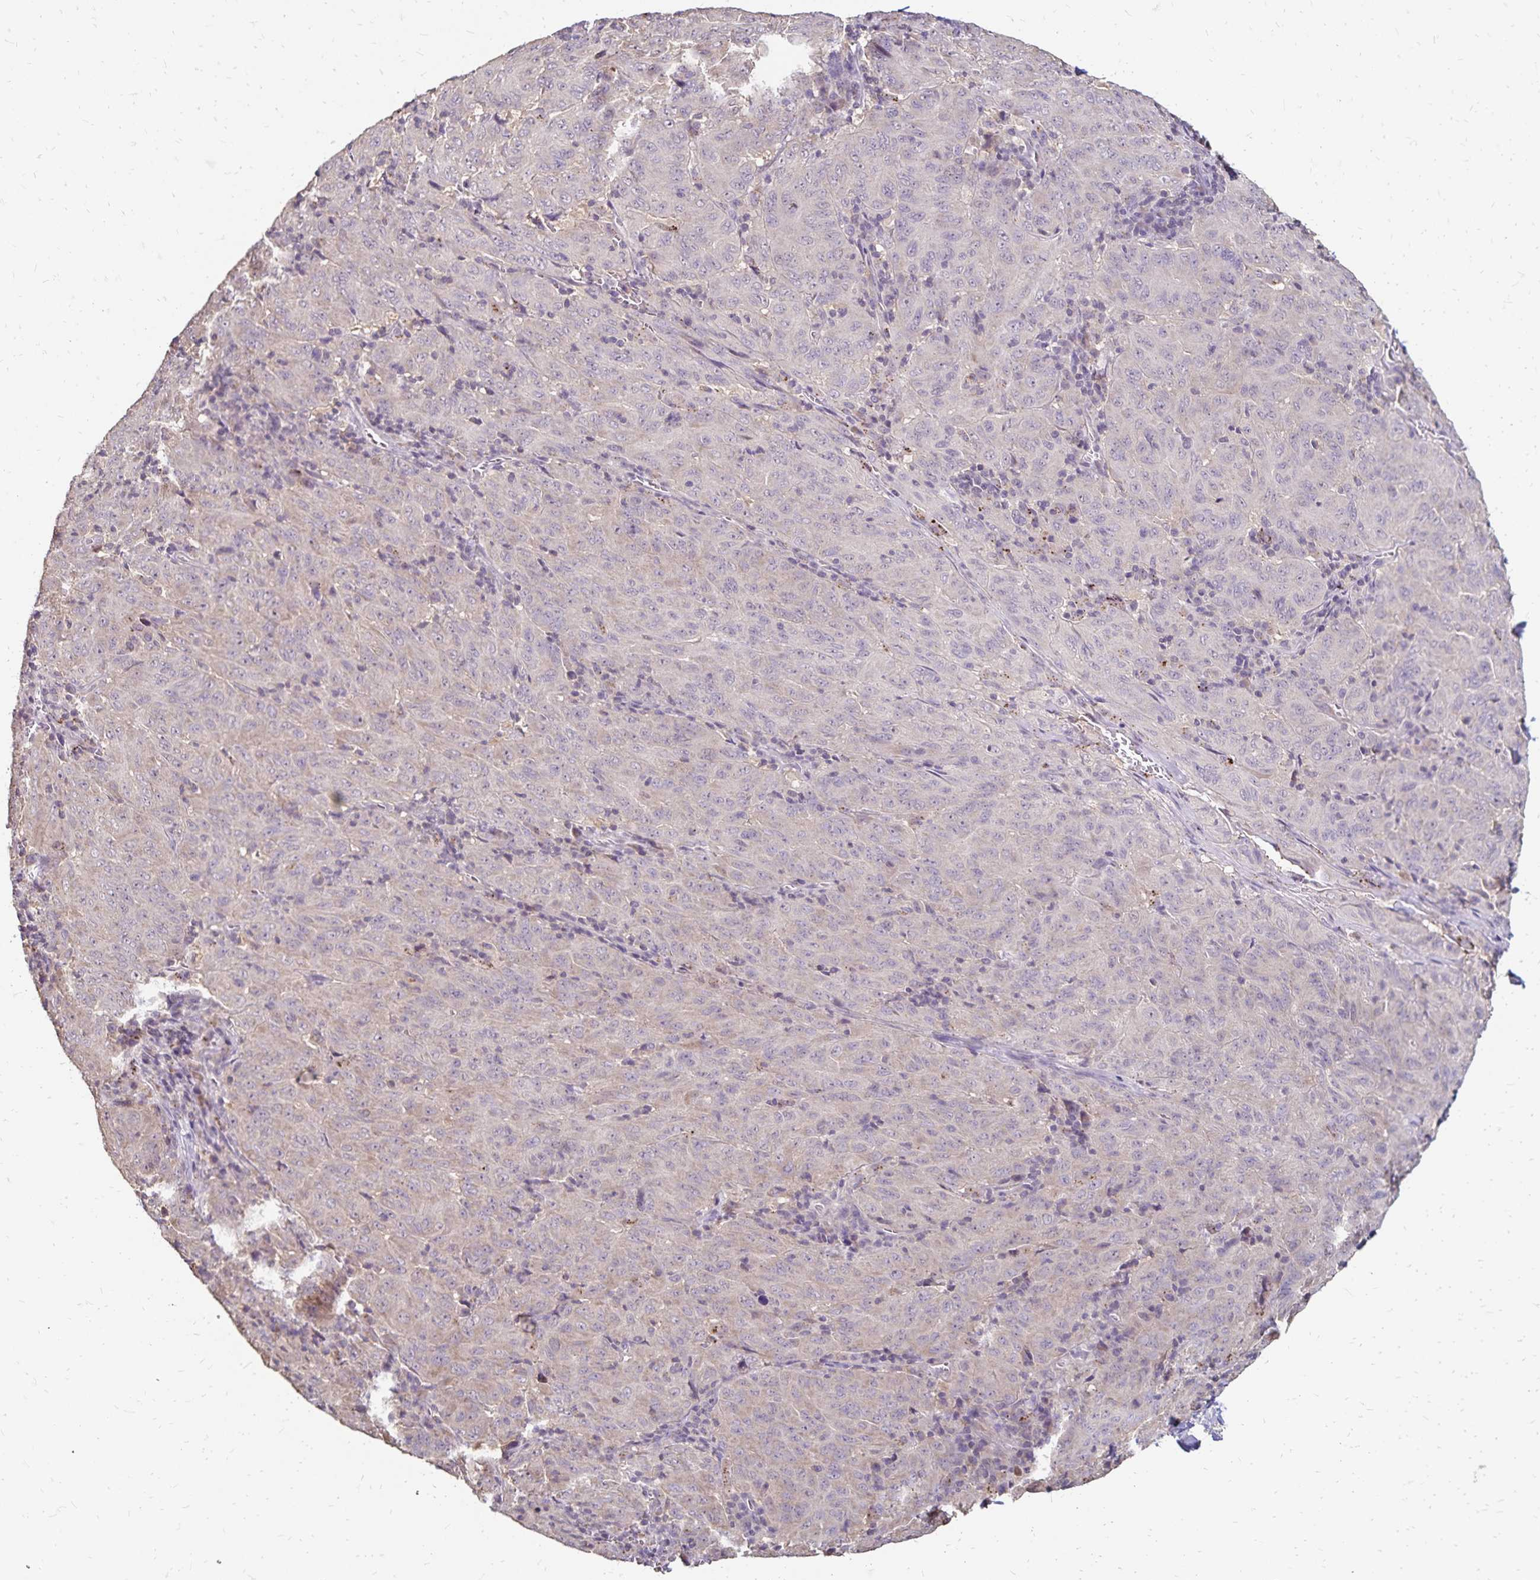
{"staining": {"intensity": "negative", "quantity": "none", "location": "none"}, "tissue": "pancreatic cancer", "cell_type": "Tumor cells", "image_type": "cancer", "snomed": [{"axis": "morphology", "description": "Adenocarcinoma, NOS"}, {"axis": "topography", "description": "Pancreas"}], "caption": "DAB immunohistochemical staining of human pancreatic cancer shows no significant staining in tumor cells.", "gene": "EMC10", "patient": {"sex": "male", "age": 63}}